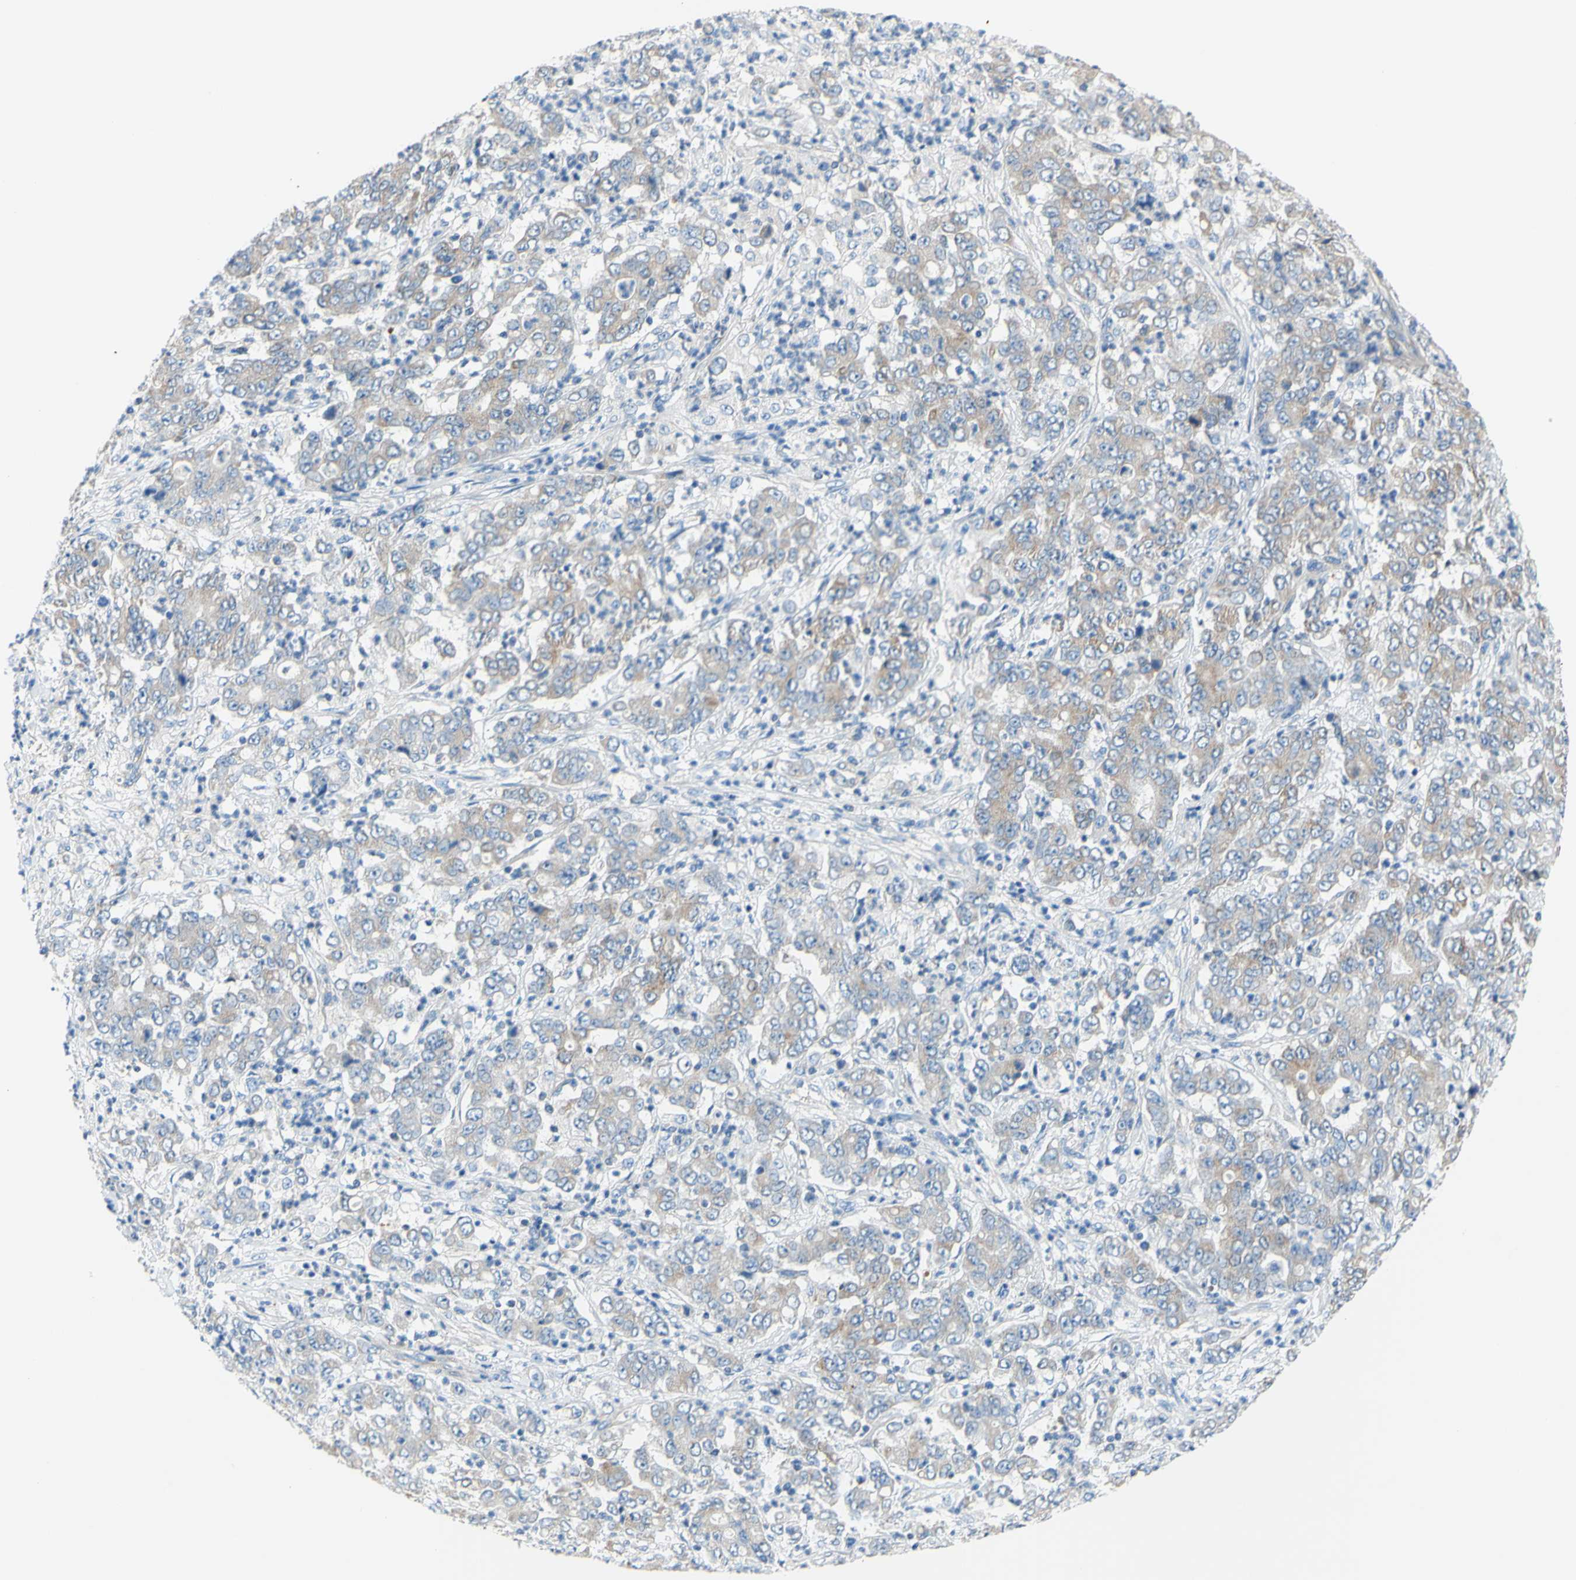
{"staining": {"intensity": "weak", "quantity": "<25%", "location": "cytoplasmic/membranous"}, "tissue": "stomach cancer", "cell_type": "Tumor cells", "image_type": "cancer", "snomed": [{"axis": "morphology", "description": "Adenocarcinoma, NOS"}, {"axis": "topography", "description": "Stomach, lower"}], "caption": "Micrograph shows no protein positivity in tumor cells of stomach cancer tissue.", "gene": "RETREG2", "patient": {"sex": "female", "age": 71}}